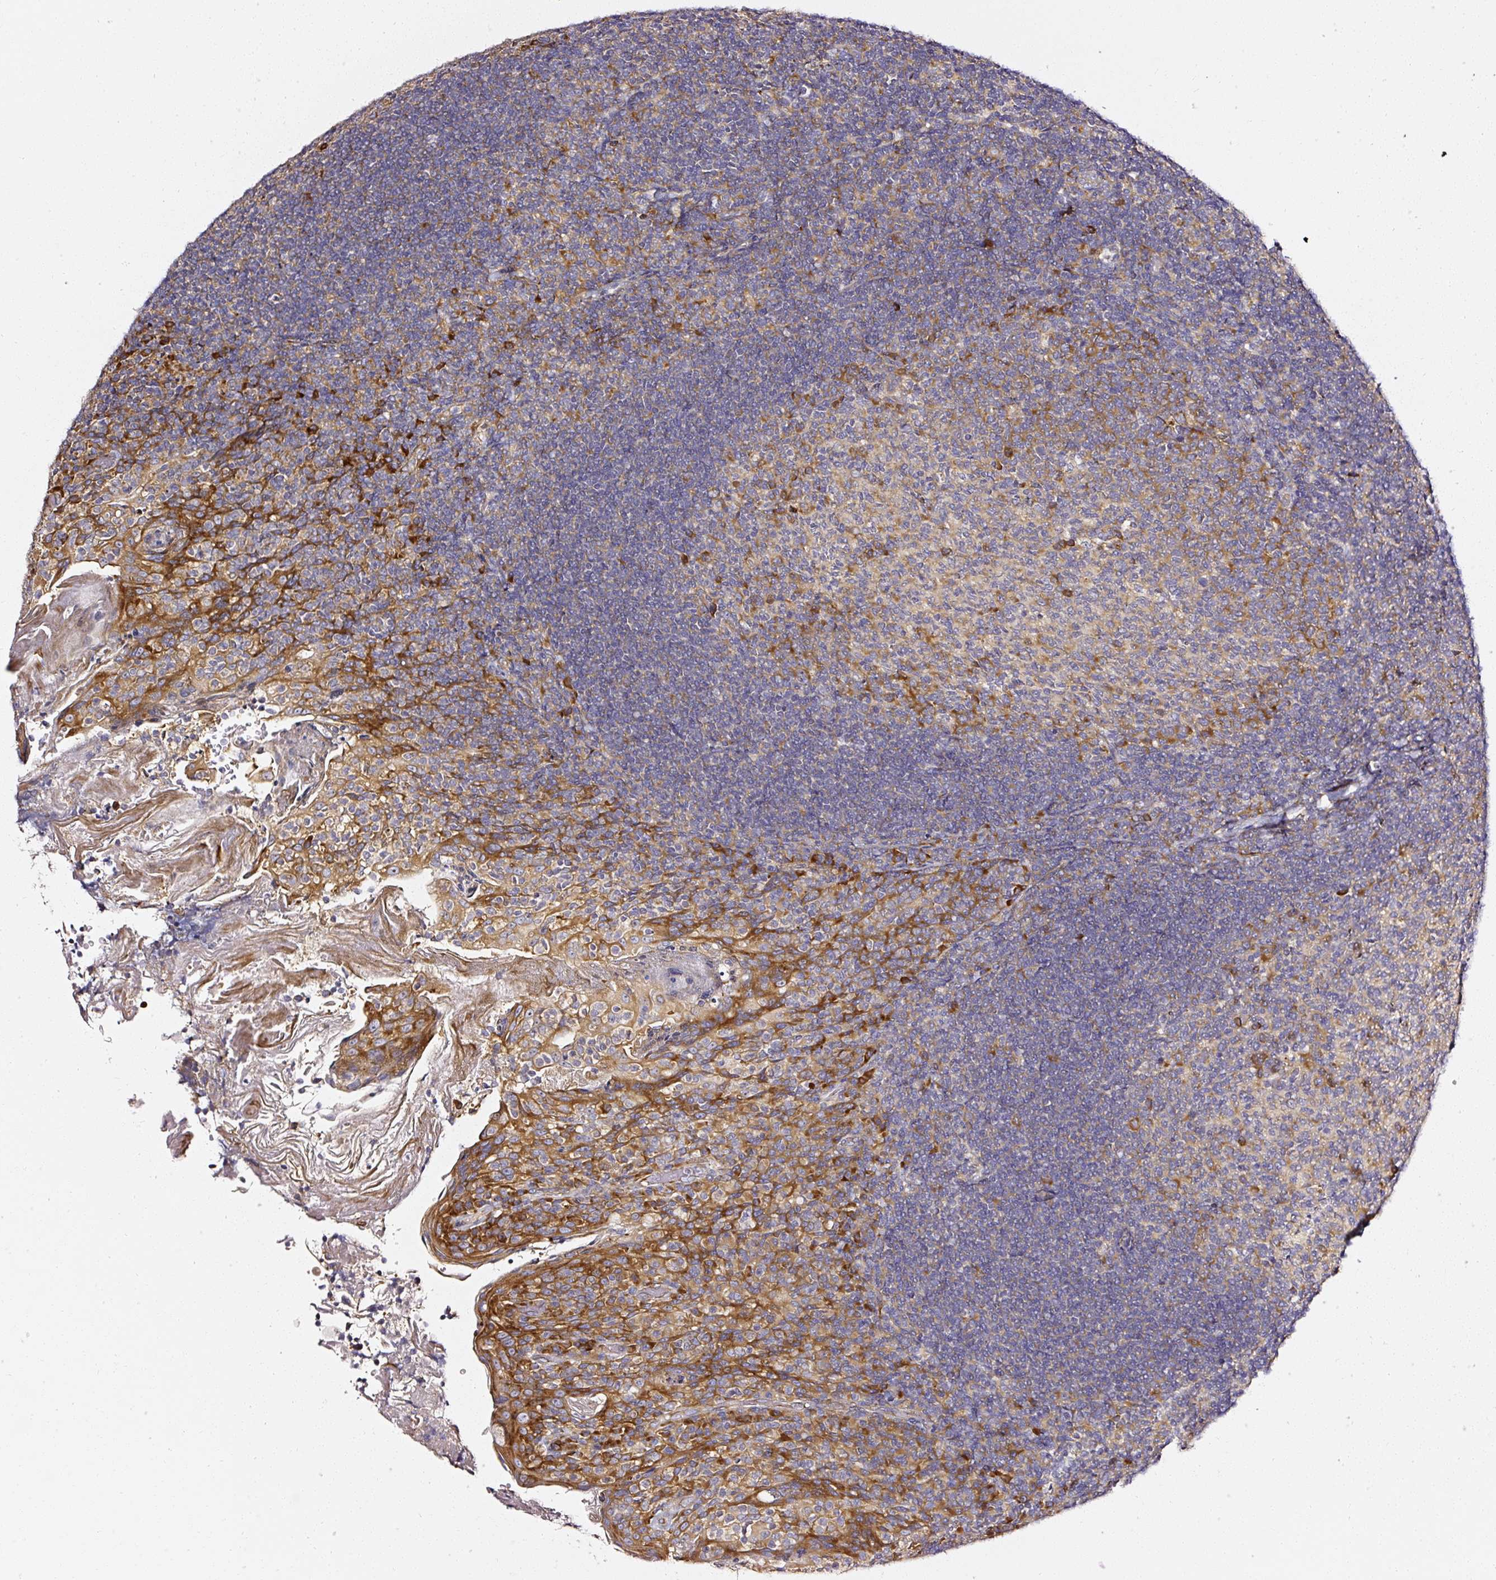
{"staining": {"intensity": "moderate", "quantity": "<25%", "location": "cytoplasmic/membranous"}, "tissue": "tonsil", "cell_type": "Germinal center cells", "image_type": "normal", "snomed": [{"axis": "morphology", "description": "Normal tissue, NOS"}, {"axis": "topography", "description": "Tonsil"}], "caption": "Immunohistochemistry (IHC) photomicrograph of unremarkable tonsil: tonsil stained using immunohistochemistry (IHC) reveals low levels of moderate protein expression localized specifically in the cytoplasmic/membranous of germinal center cells, appearing as a cytoplasmic/membranous brown color.", "gene": "RPL10A", "patient": {"sex": "female", "age": 10}}